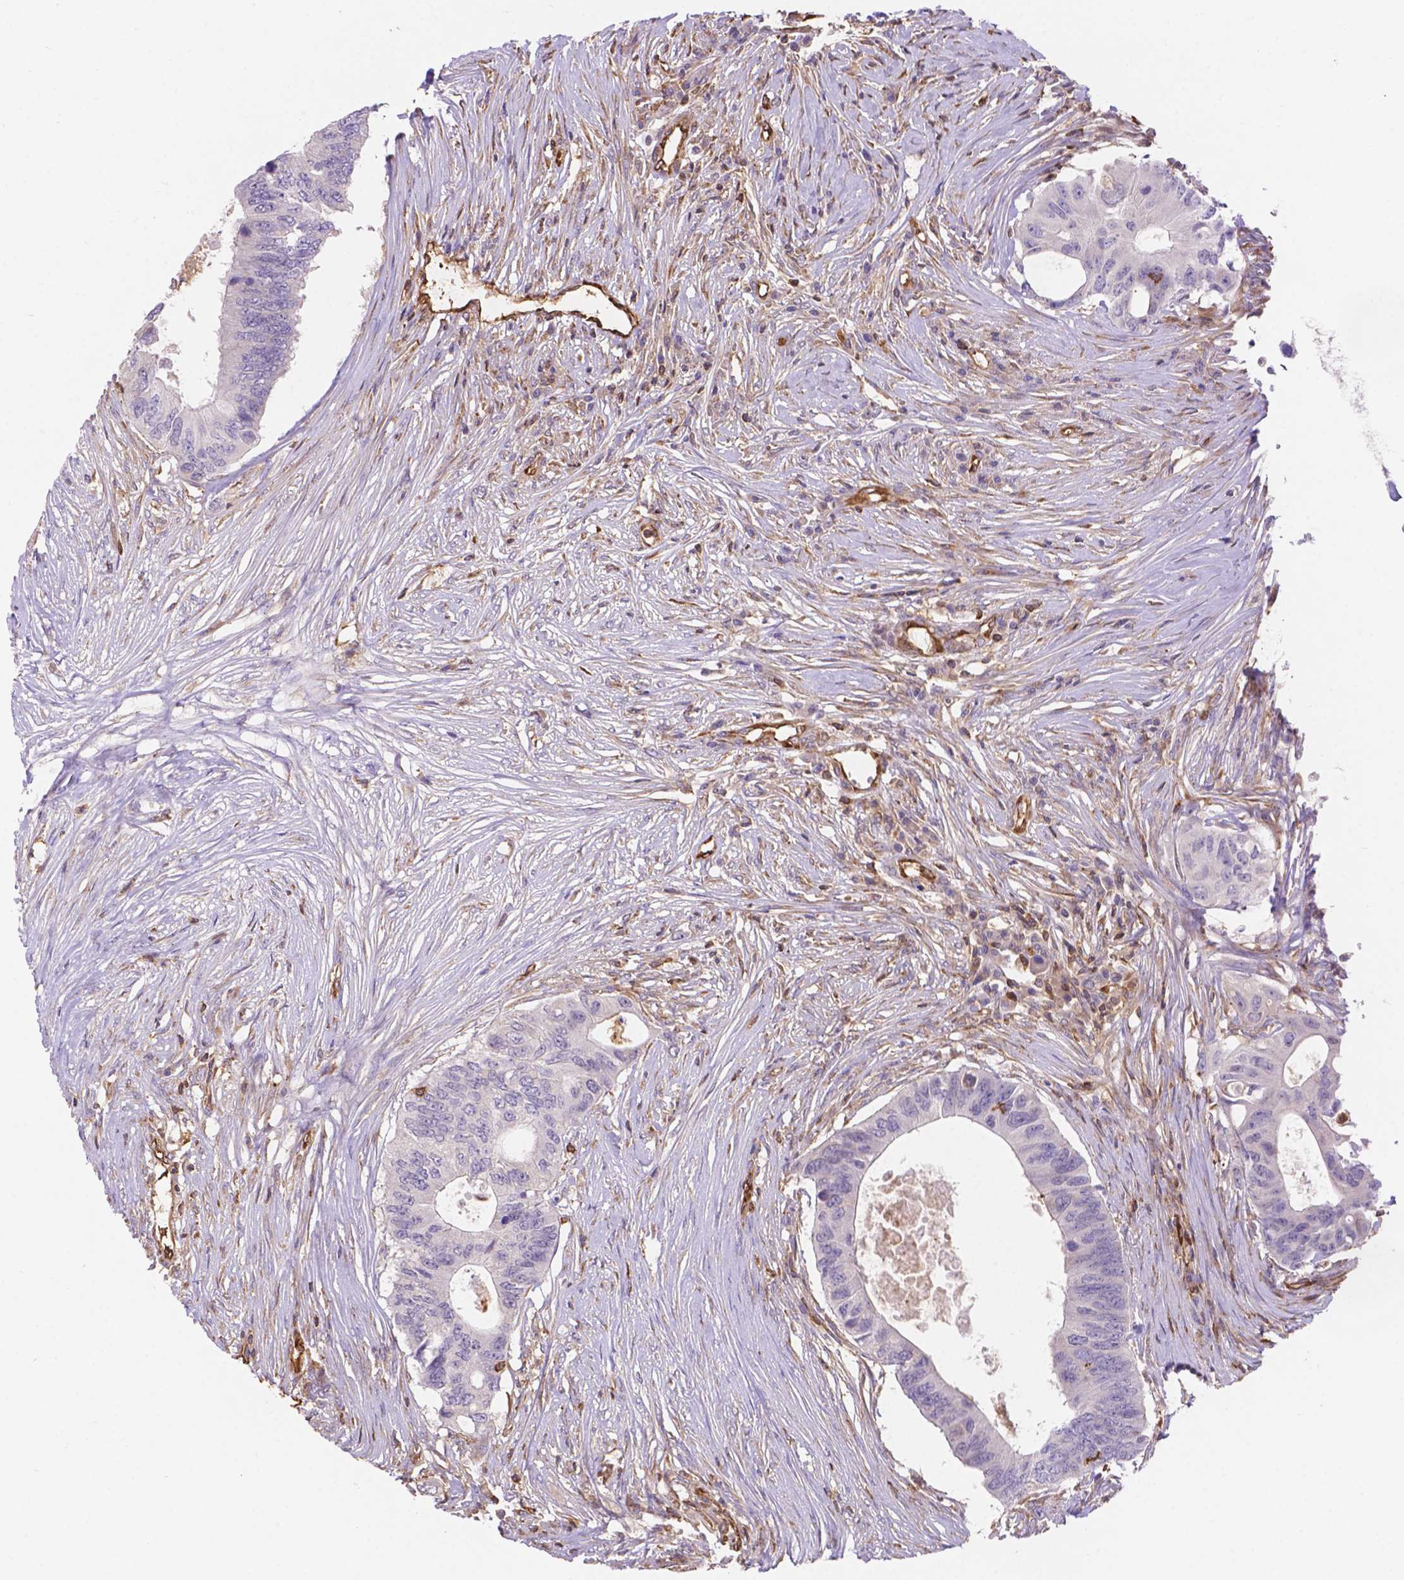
{"staining": {"intensity": "negative", "quantity": "none", "location": "none"}, "tissue": "colorectal cancer", "cell_type": "Tumor cells", "image_type": "cancer", "snomed": [{"axis": "morphology", "description": "Adenocarcinoma, NOS"}, {"axis": "topography", "description": "Colon"}], "caption": "Colorectal adenocarcinoma stained for a protein using immunohistochemistry displays no staining tumor cells.", "gene": "DMWD", "patient": {"sex": "male", "age": 71}}